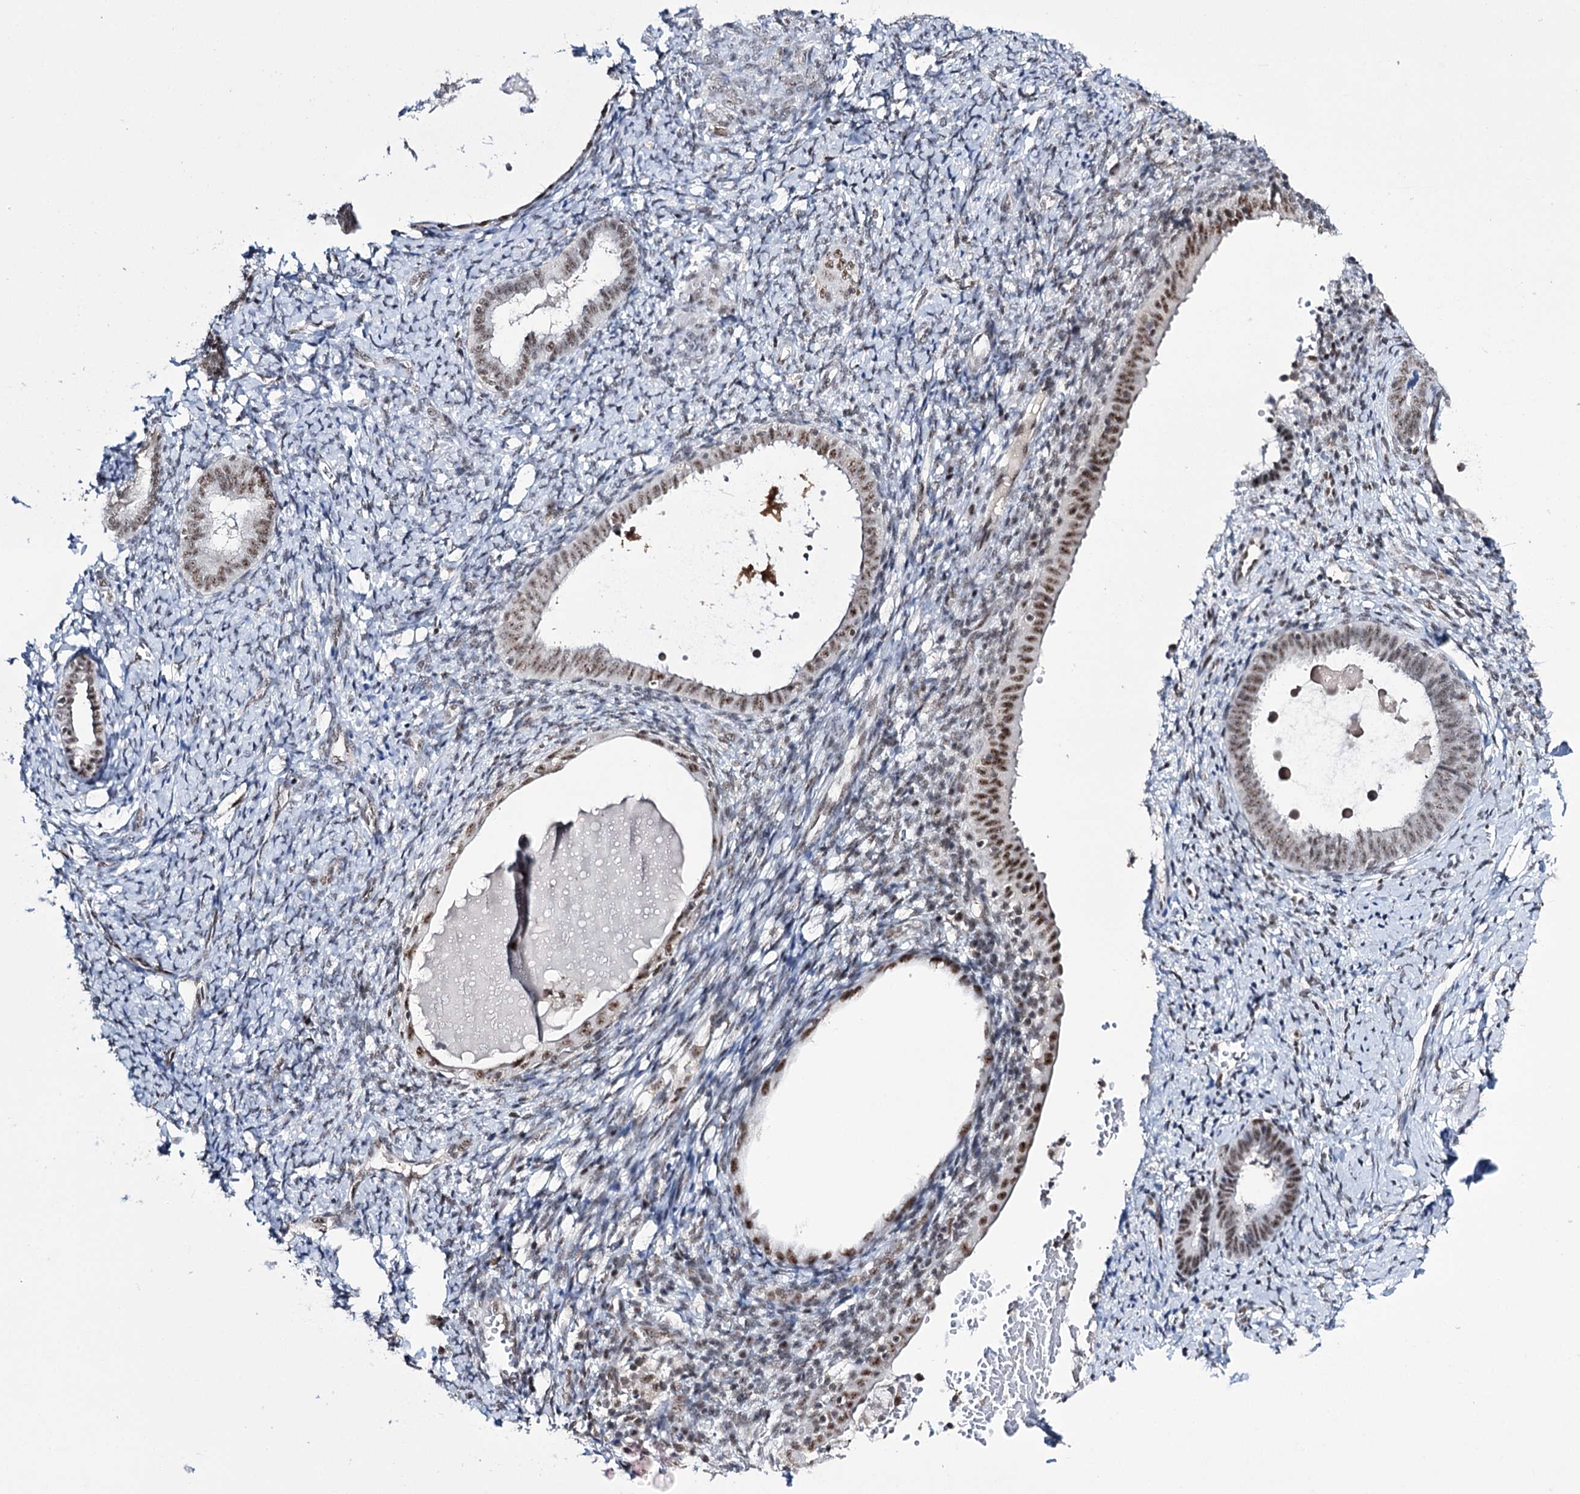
{"staining": {"intensity": "weak", "quantity": "25%-75%", "location": "nuclear"}, "tissue": "endometrium", "cell_type": "Cells in endometrial stroma", "image_type": "normal", "snomed": [{"axis": "morphology", "description": "Normal tissue, NOS"}, {"axis": "topography", "description": "Endometrium"}], "caption": "Immunohistochemical staining of normal human endometrium exhibits 25%-75% levels of weak nuclear protein expression in approximately 25%-75% of cells in endometrial stroma. (DAB (3,3'-diaminobenzidine) = brown stain, brightfield microscopy at high magnification).", "gene": "PRPF40A", "patient": {"sex": "female", "age": 72}}